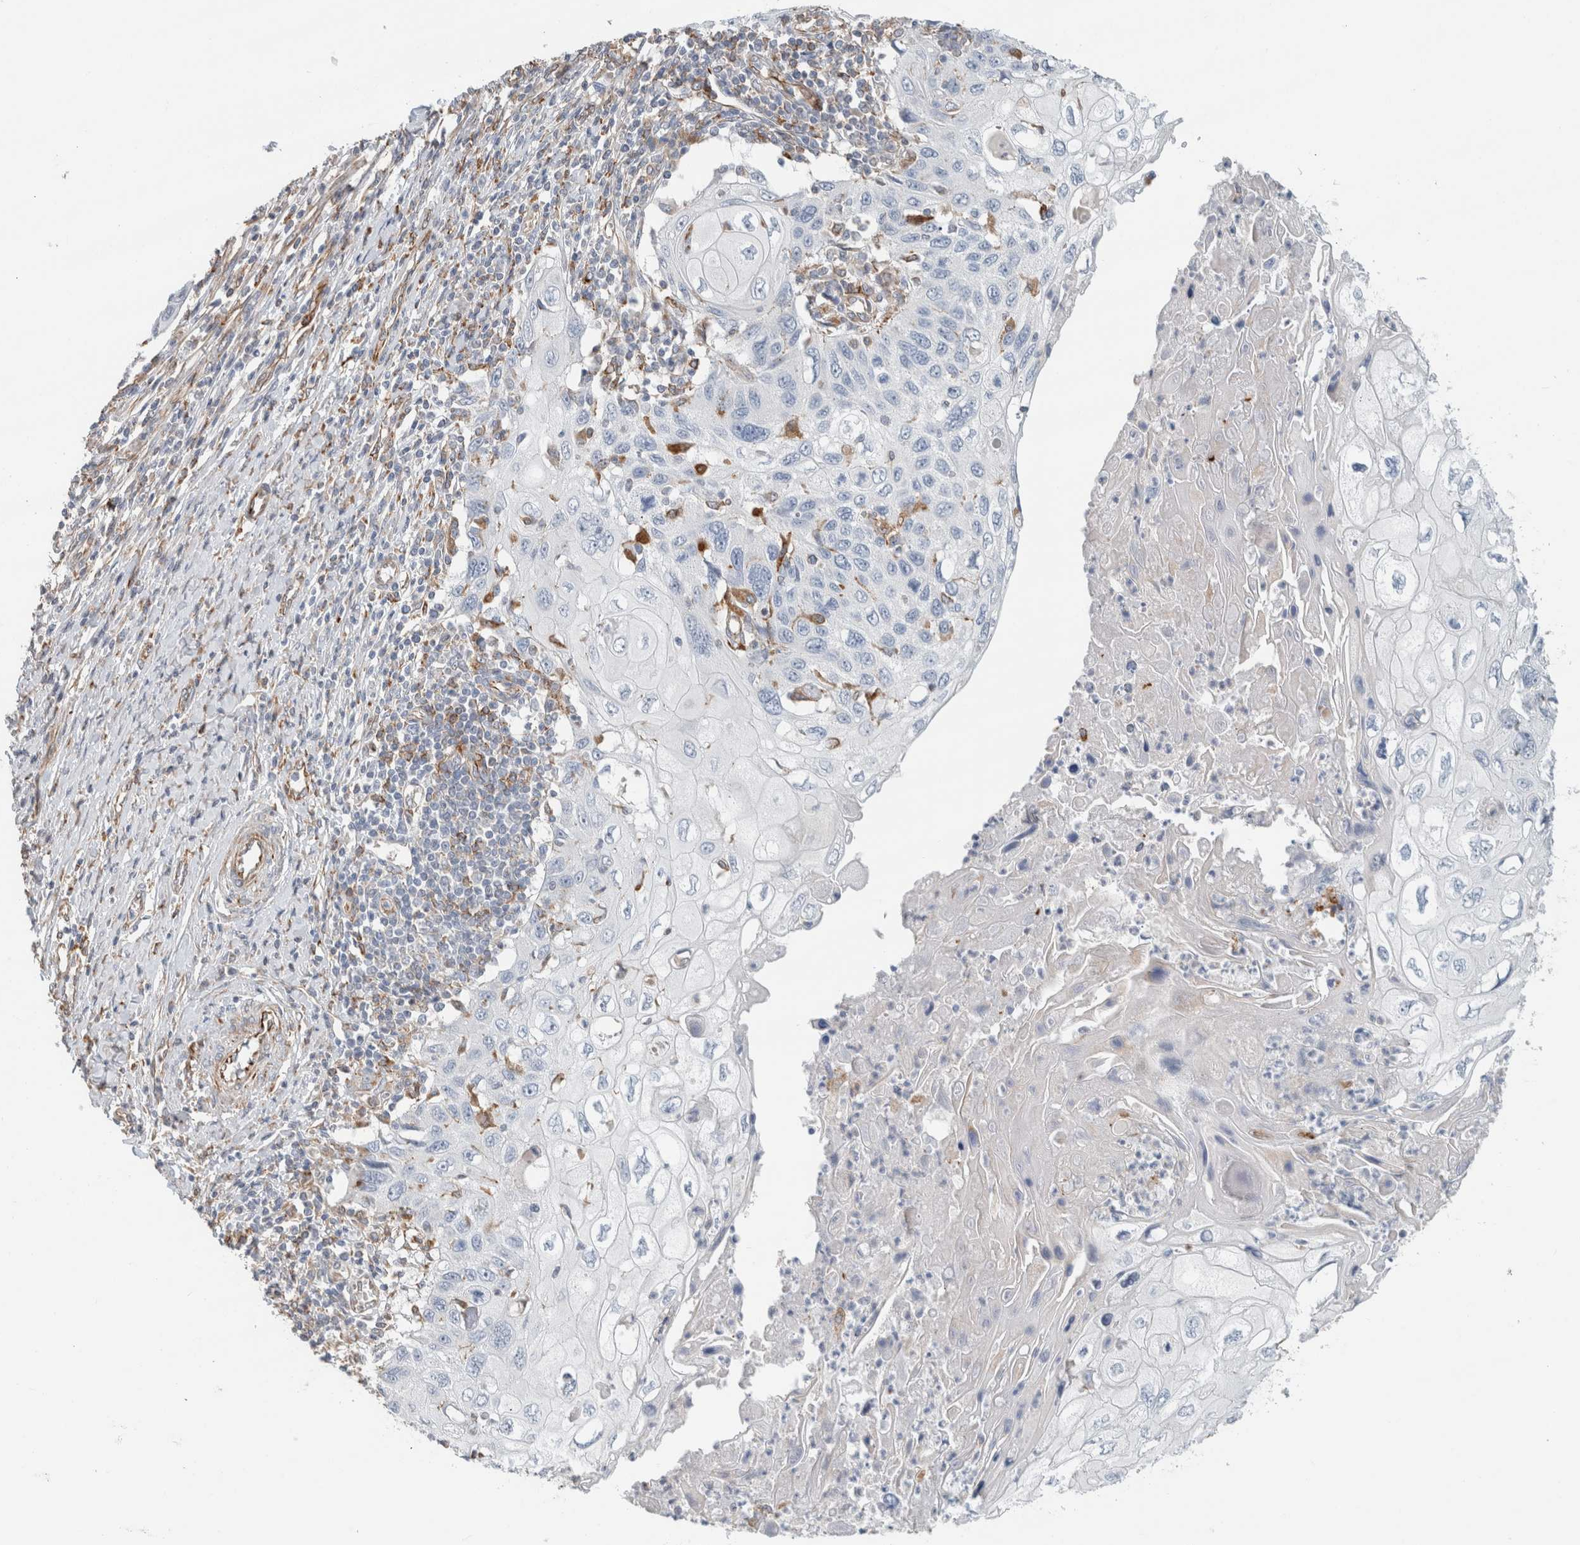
{"staining": {"intensity": "negative", "quantity": "none", "location": "none"}, "tissue": "cervical cancer", "cell_type": "Tumor cells", "image_type": "cancer", "snomed": [{"axis": "morphology", "description": "Squamous cell carcinoma, NOS"}, {"axis": "topography", "description": "Cervix"}], "caption": "Immunohistochemistry (IHC) of human cervical cancer shows no positivity in tumor cells. The staining is performed using DAB brown chromogen with nuclei counter-stained in using hematoxylin.", "gene": "LY86", "patient": {"sex": "female", "age": 70}}